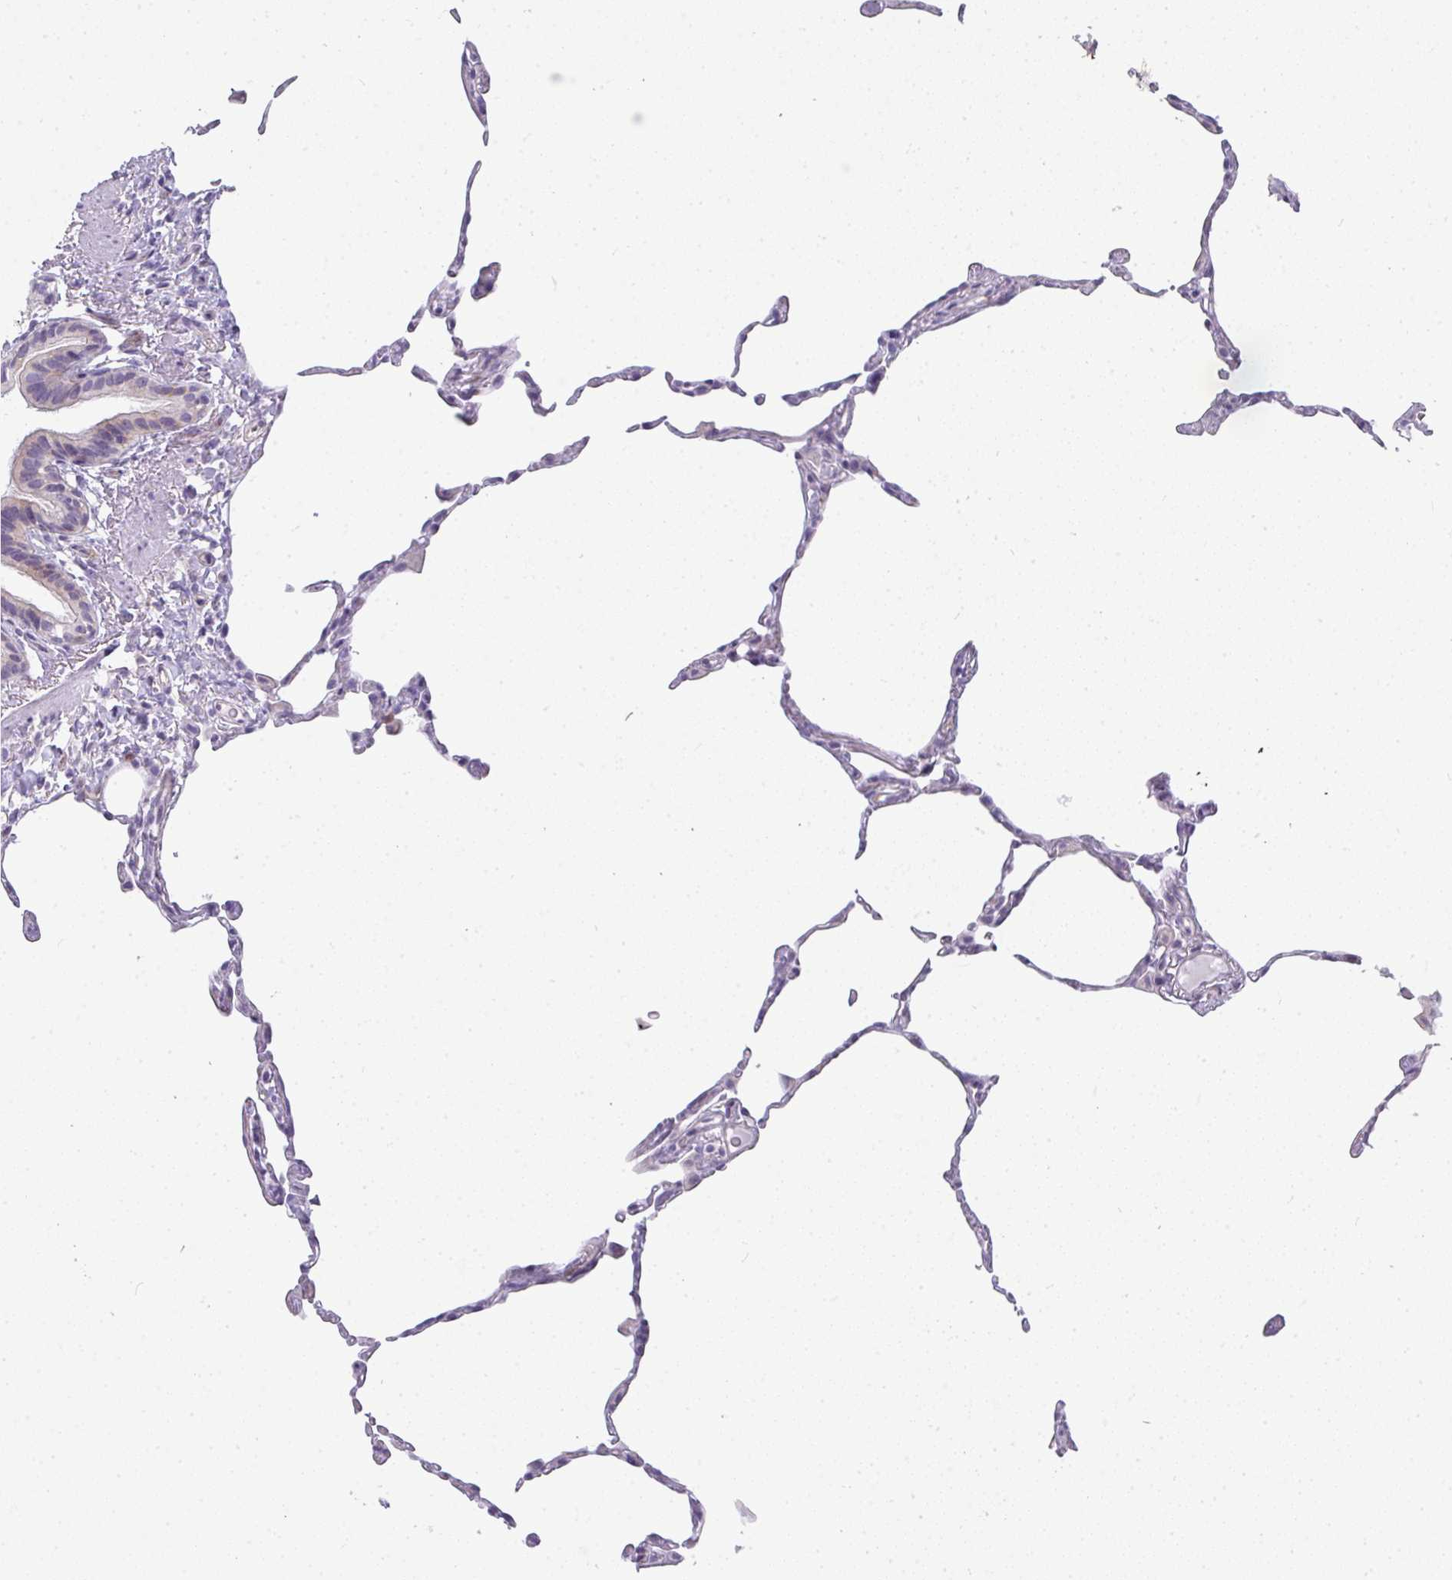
{"staining": {"intensity": "negative", "quantity": "none", "location": "none"}, "tissue": "lung", "cell_type": "Alveolar cells", "image_type": "normal", "snomed": [{"axis": "morphology", "description": "Normal tissue, NOS"}, {"axis": "topography", "description": "Lung"}], "caption": "Immunohistochemical staining of normal human lung demonstrates no significant expression in alveolar cells. The staining is performed using DAB brown chromogen with nuclei counter-stained in using hematoxylin.", "gene": "LIPE", "patient": {"sex": "female", "age": 57}}